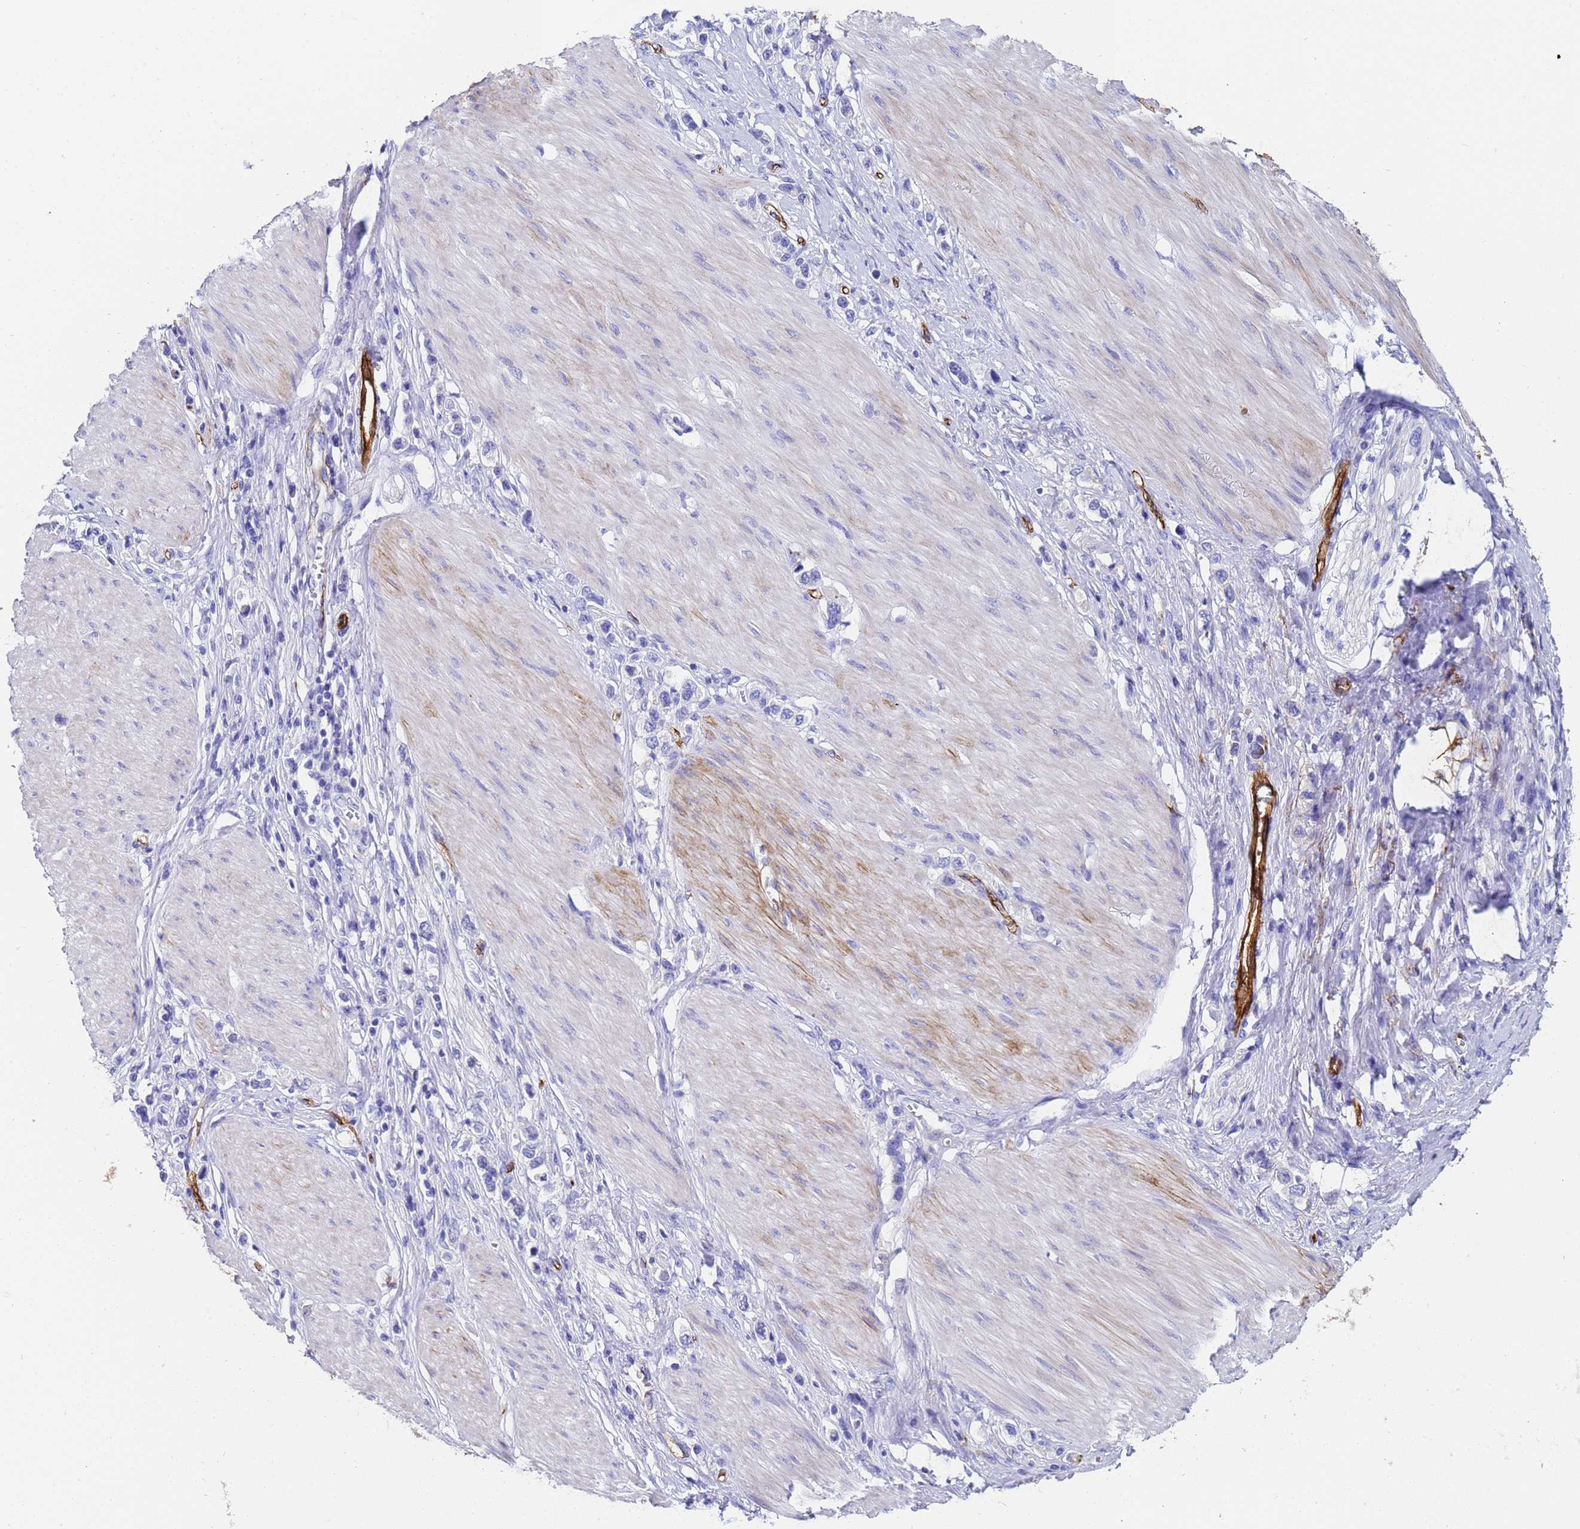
{"staining": {"intensity": "negative", "quantity": "none", "location": "none"}, "tissue": "stomach cancer", "cell_type": "Tumor cells", "image_type": "cancer", "snomed": [{"axis": "morphology", "description": "Adenocarcinoma, NOS"}, {"axis": "topography", "description": "Stomach"}], "caption": "IHC photomicrograph of human stomach cancer stained for a protein (brown), which exhibits no expression in tumor cells. (Brightfield microscopy of DAB (3,3'-diaminobenzidine) IHC at high magnification).", "gene": "ADIPOQ", "patient": {"sex": "female", "age": 65}}